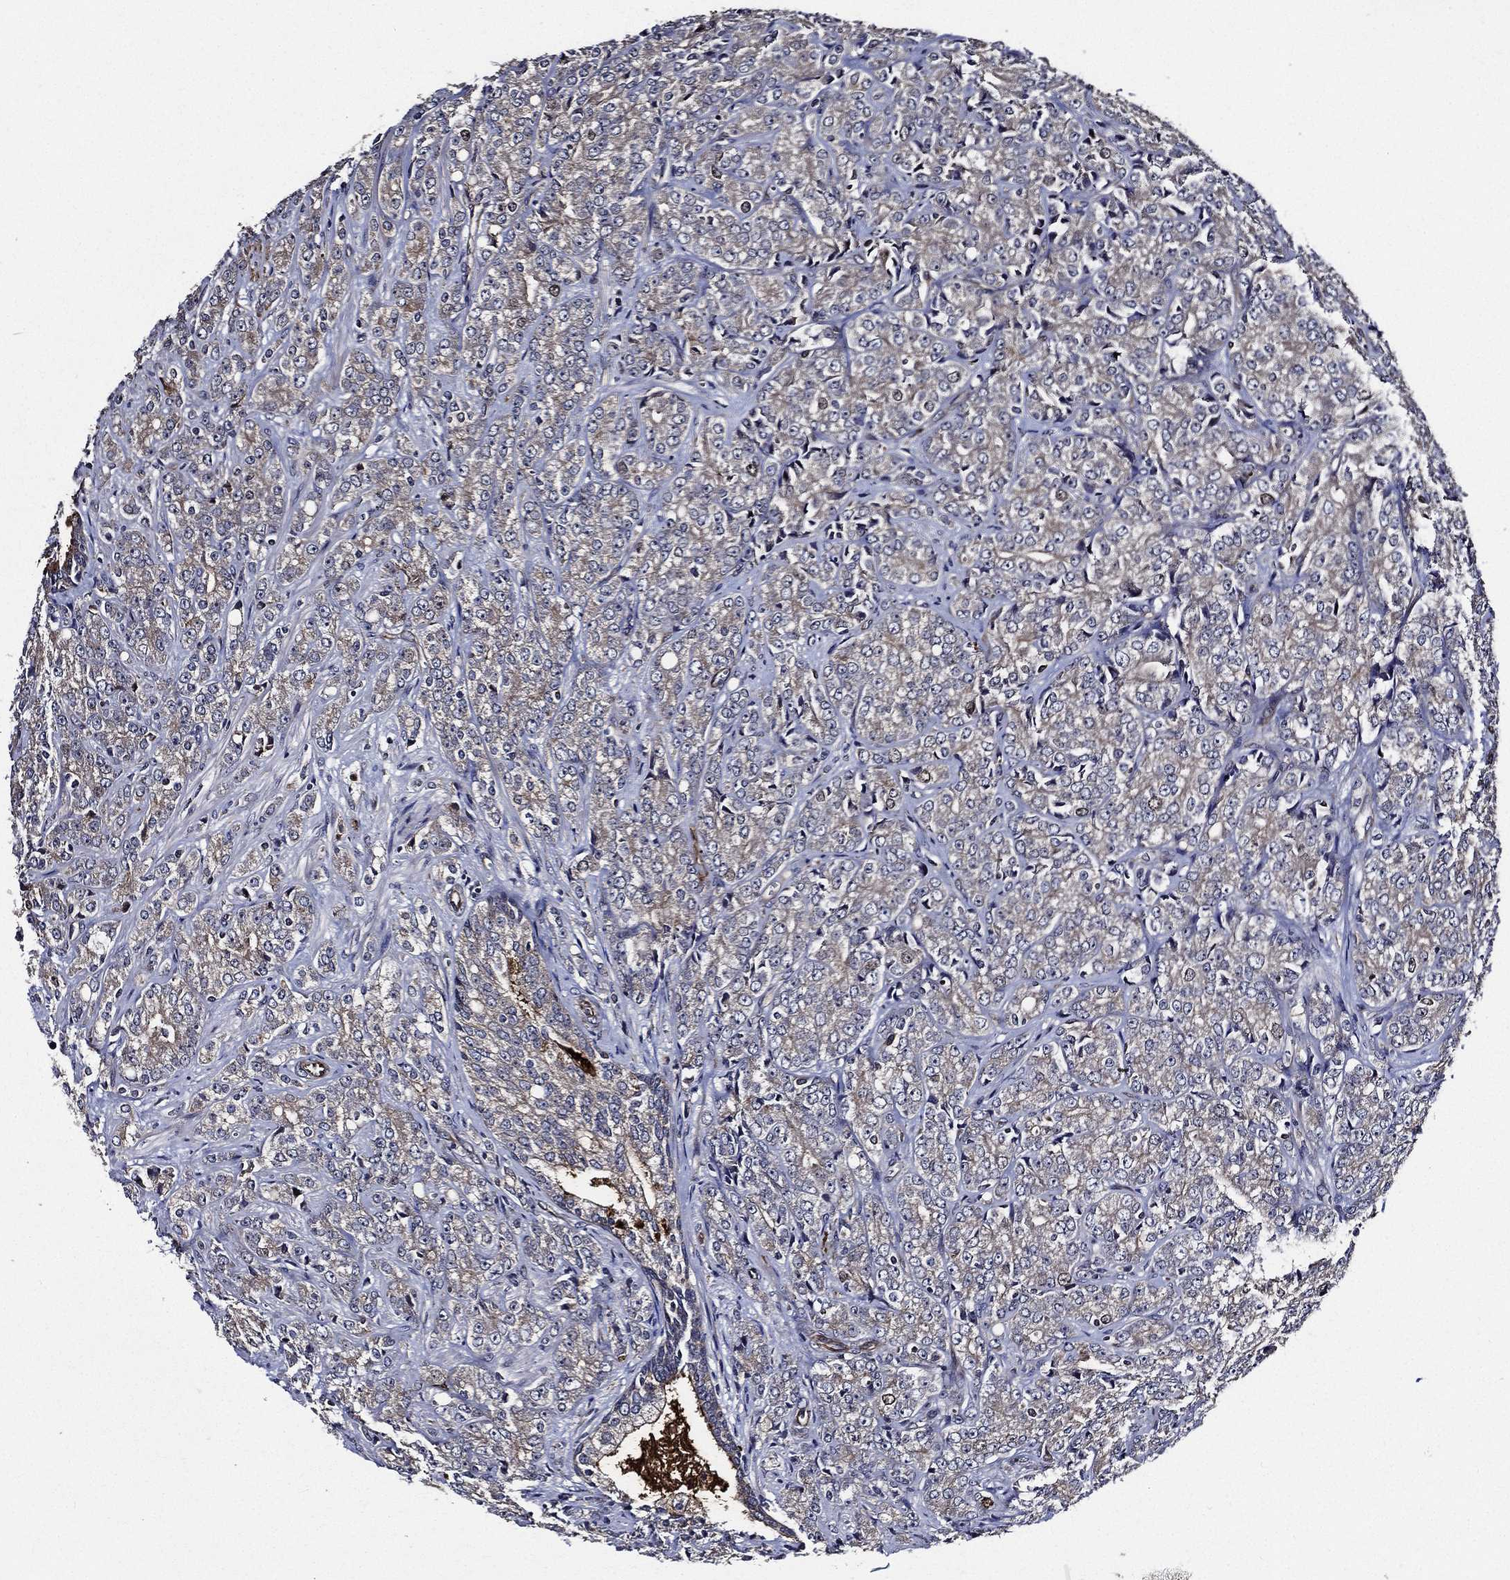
{"staining": {"intensity": "moderate", "quantity": "<25%", "location": "cytoplasmic/membranous"}, "tissue": "prostate cancer", "cell_type": "Tumor cells", "image_type": "cancer", "snomed": [{"axis": "morphology", "description": "Adenocarcinoma, NOS"}, {"axis": "topography", "description": "Prostate and seminal vesicle, NOS"}, {"axis": "topography", "description": "Prostate"}], "caption": "The image displays staining of prostate cancer (adenocarcinoma), revealing moderate cytoplasmic/membranous protein staining (brown color) within tumor cells.", "gene": "KIF20B", "patient": {"sex": "male", "age": 68}}